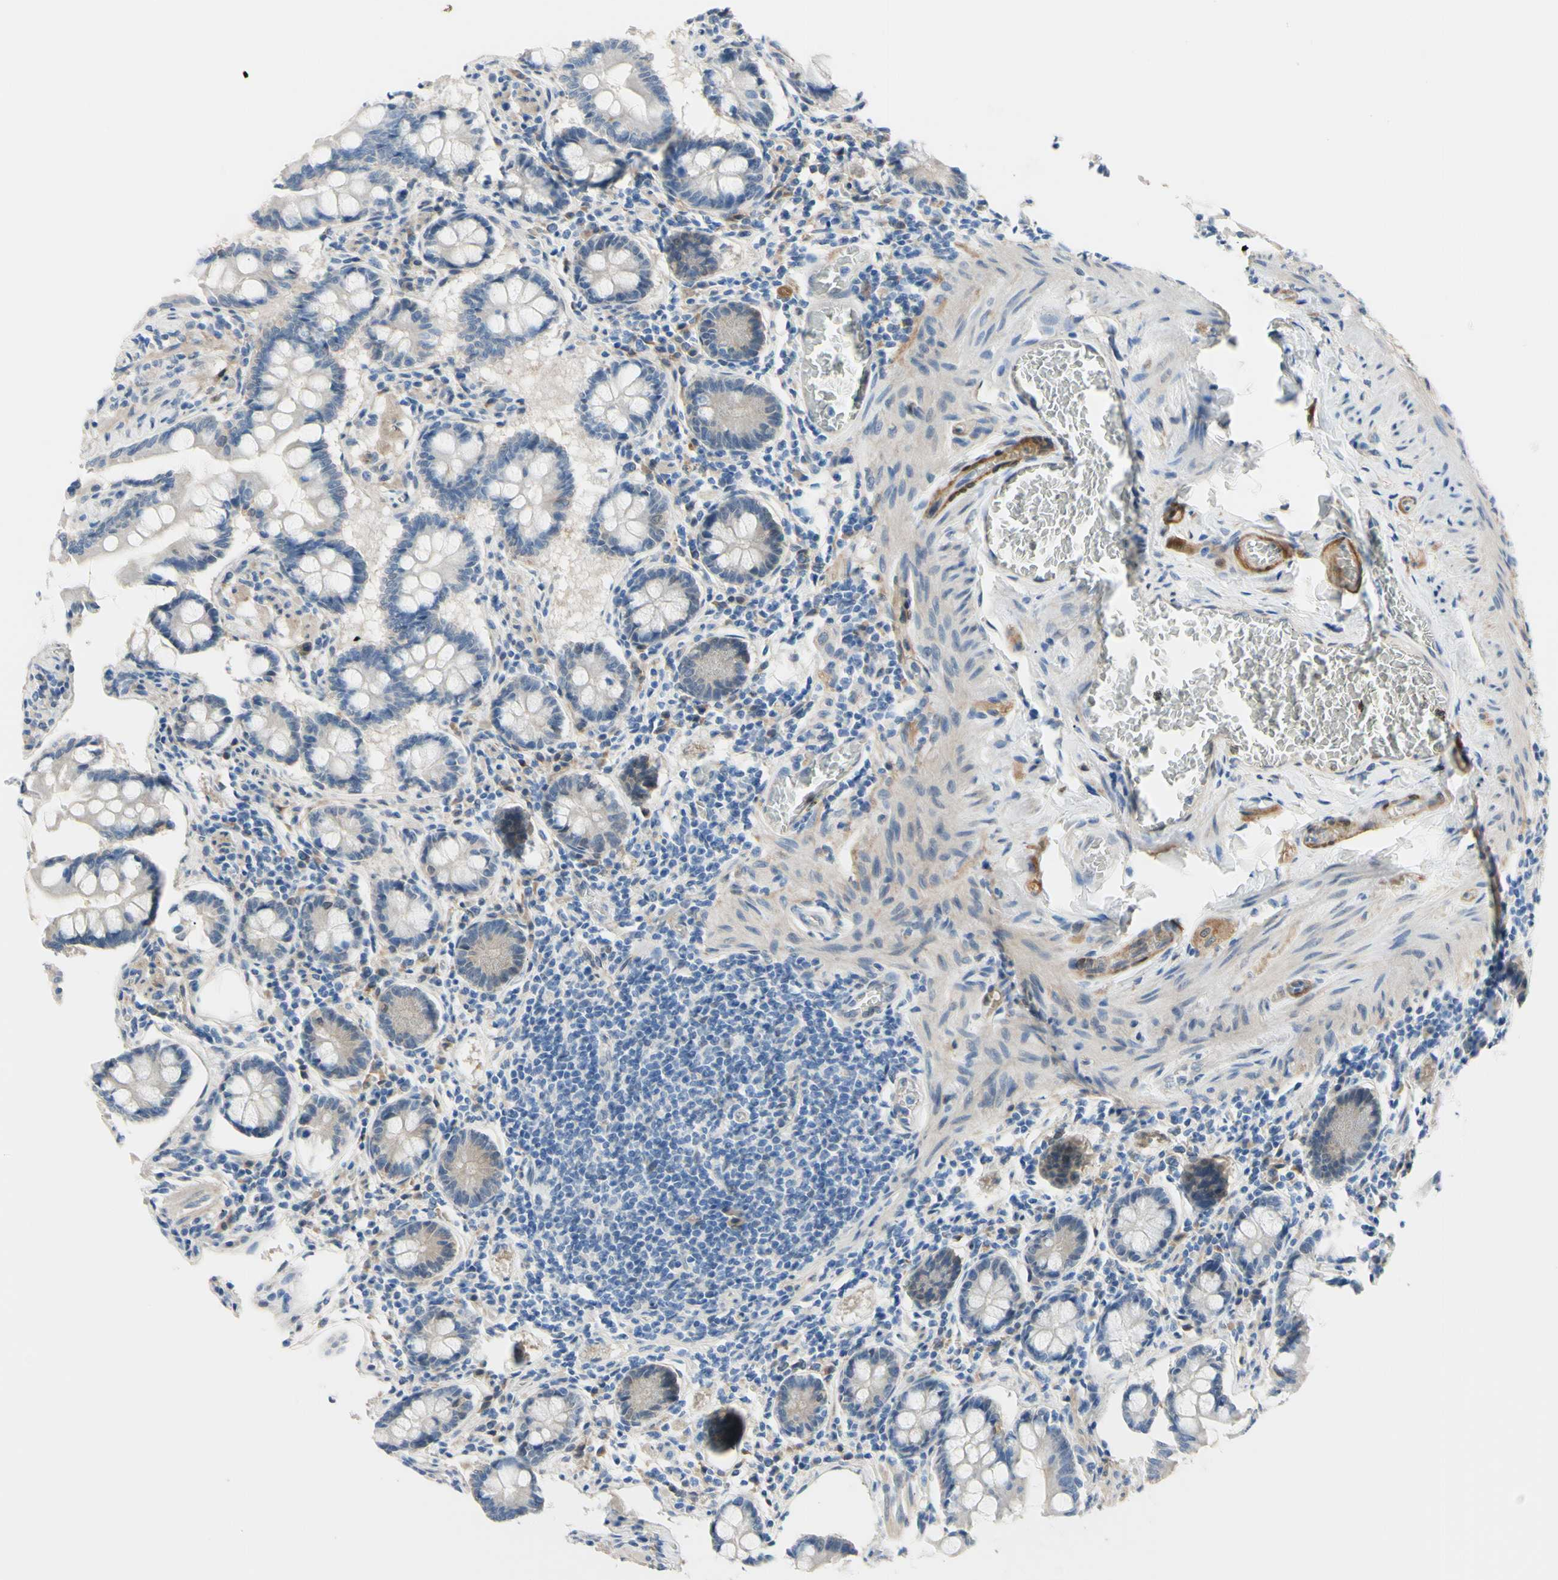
{"staining": {"intensity": "weak", "quantity": "<25%", "location": "cytoplasmic/membranous"}, "tissue": "small intestine", "cell_type": "Glandular cells", "image_type": "normal", "snomed": [{"axis": "morphology", "description": "Normal tissue, NOS"}, {"axis": "topography", "description": "Small intestine"}], "caption": "Immunohistochemistry micrograph of normal small intestine: small intestine stained with DAB (3,3'-diaminobenzidine) shows no significant protein positivity in glandular cells.", "gene": "NOL3", "patient": {"sex": "male", "age": 41}}